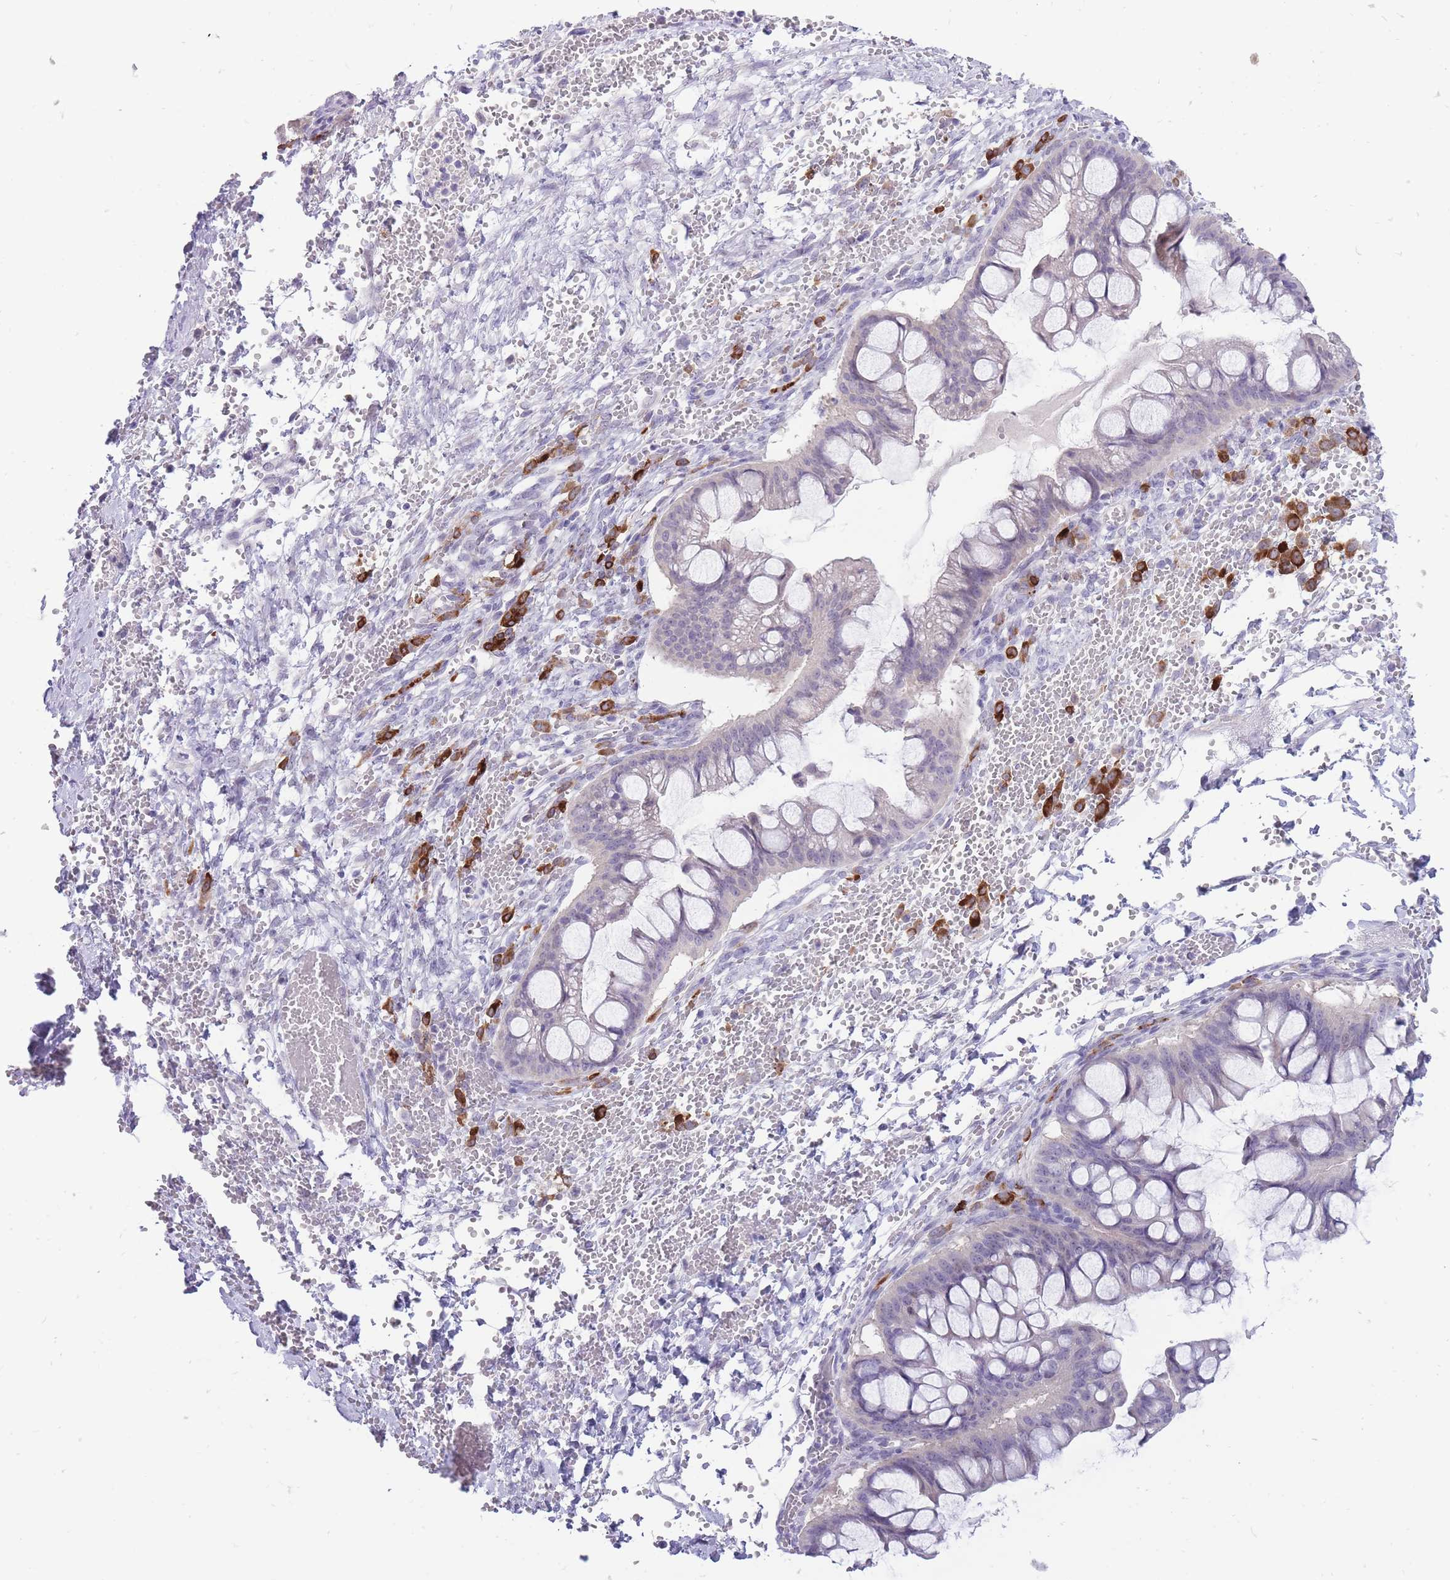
{"staining": {"intensity": "negative", "quantity": "none", "location": "none"}, "tissue": "ovarian cancer", "cell_type": "Tumor cells", "image_type": "cancer", "snomed": [{"axis": "morphology", "description": "Cystadenocarcinoma, mucinous, NOS"}, {"axis": "topography", "description": "Ovary"}], "caption": "Human mucinous cystadenocarcinoma (ovarian) stained for a protein using IHC shows no expression in tumor cells.", "gene": "ERICH4", "patient": {"sex": "female", "age": 73}}